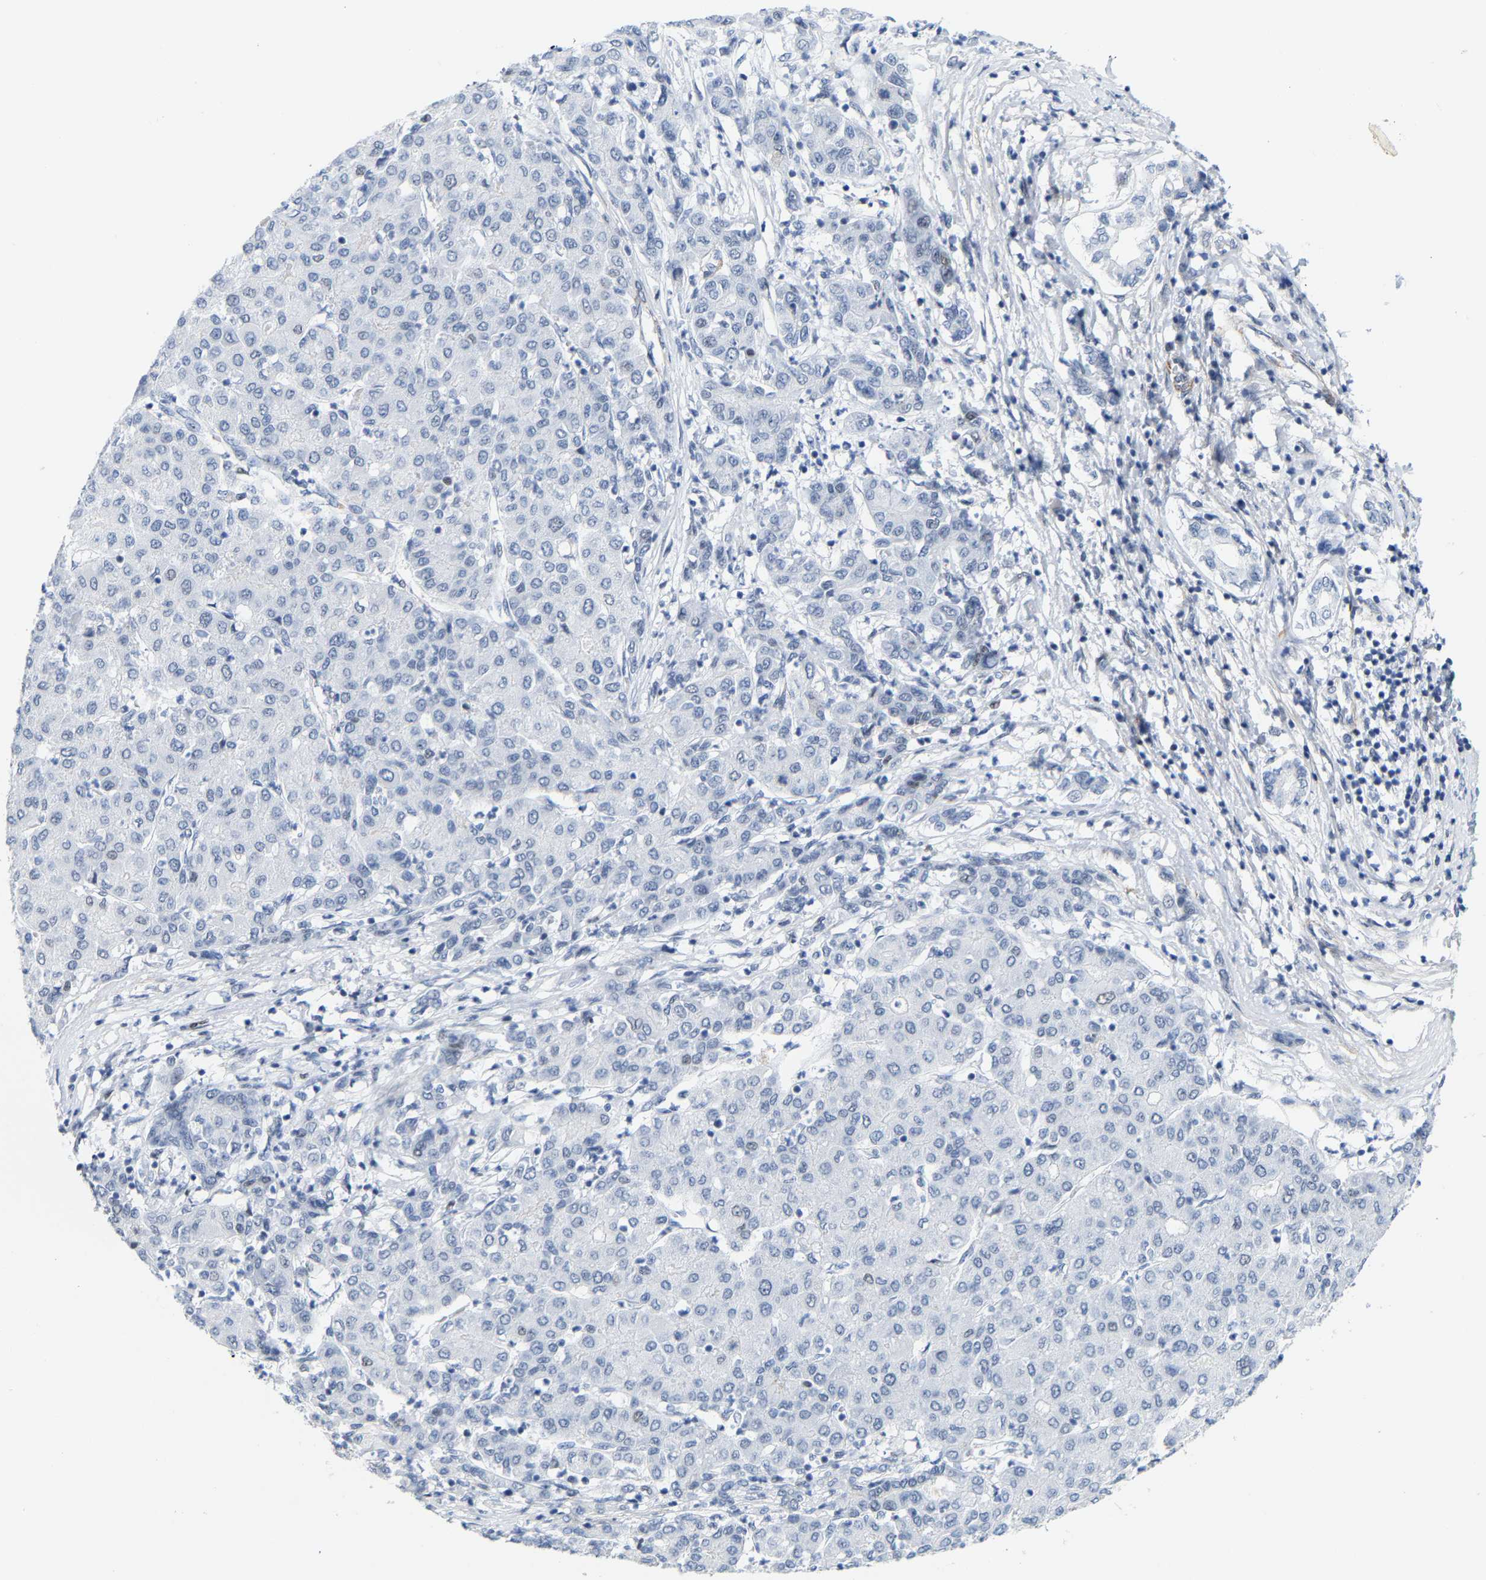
{"staining": {"intensity": "negative", "quantity": "none", "location": "none"}, "tissue": "liver cancer", "cell_type": "Tumor cells", "image_type": "cancer", "snomed": [{"axis": "morphology", "description": "Carcinoma, Hepatocellular, NOS"}, {"axis": "topography", "description": "Liver"}], "caption": "The image shows no staining of tumor cells in liver cancer (hepatocellular carcinoma).", "gene": "FAM180A", "patient": {"sex": "male", "age": 65}}